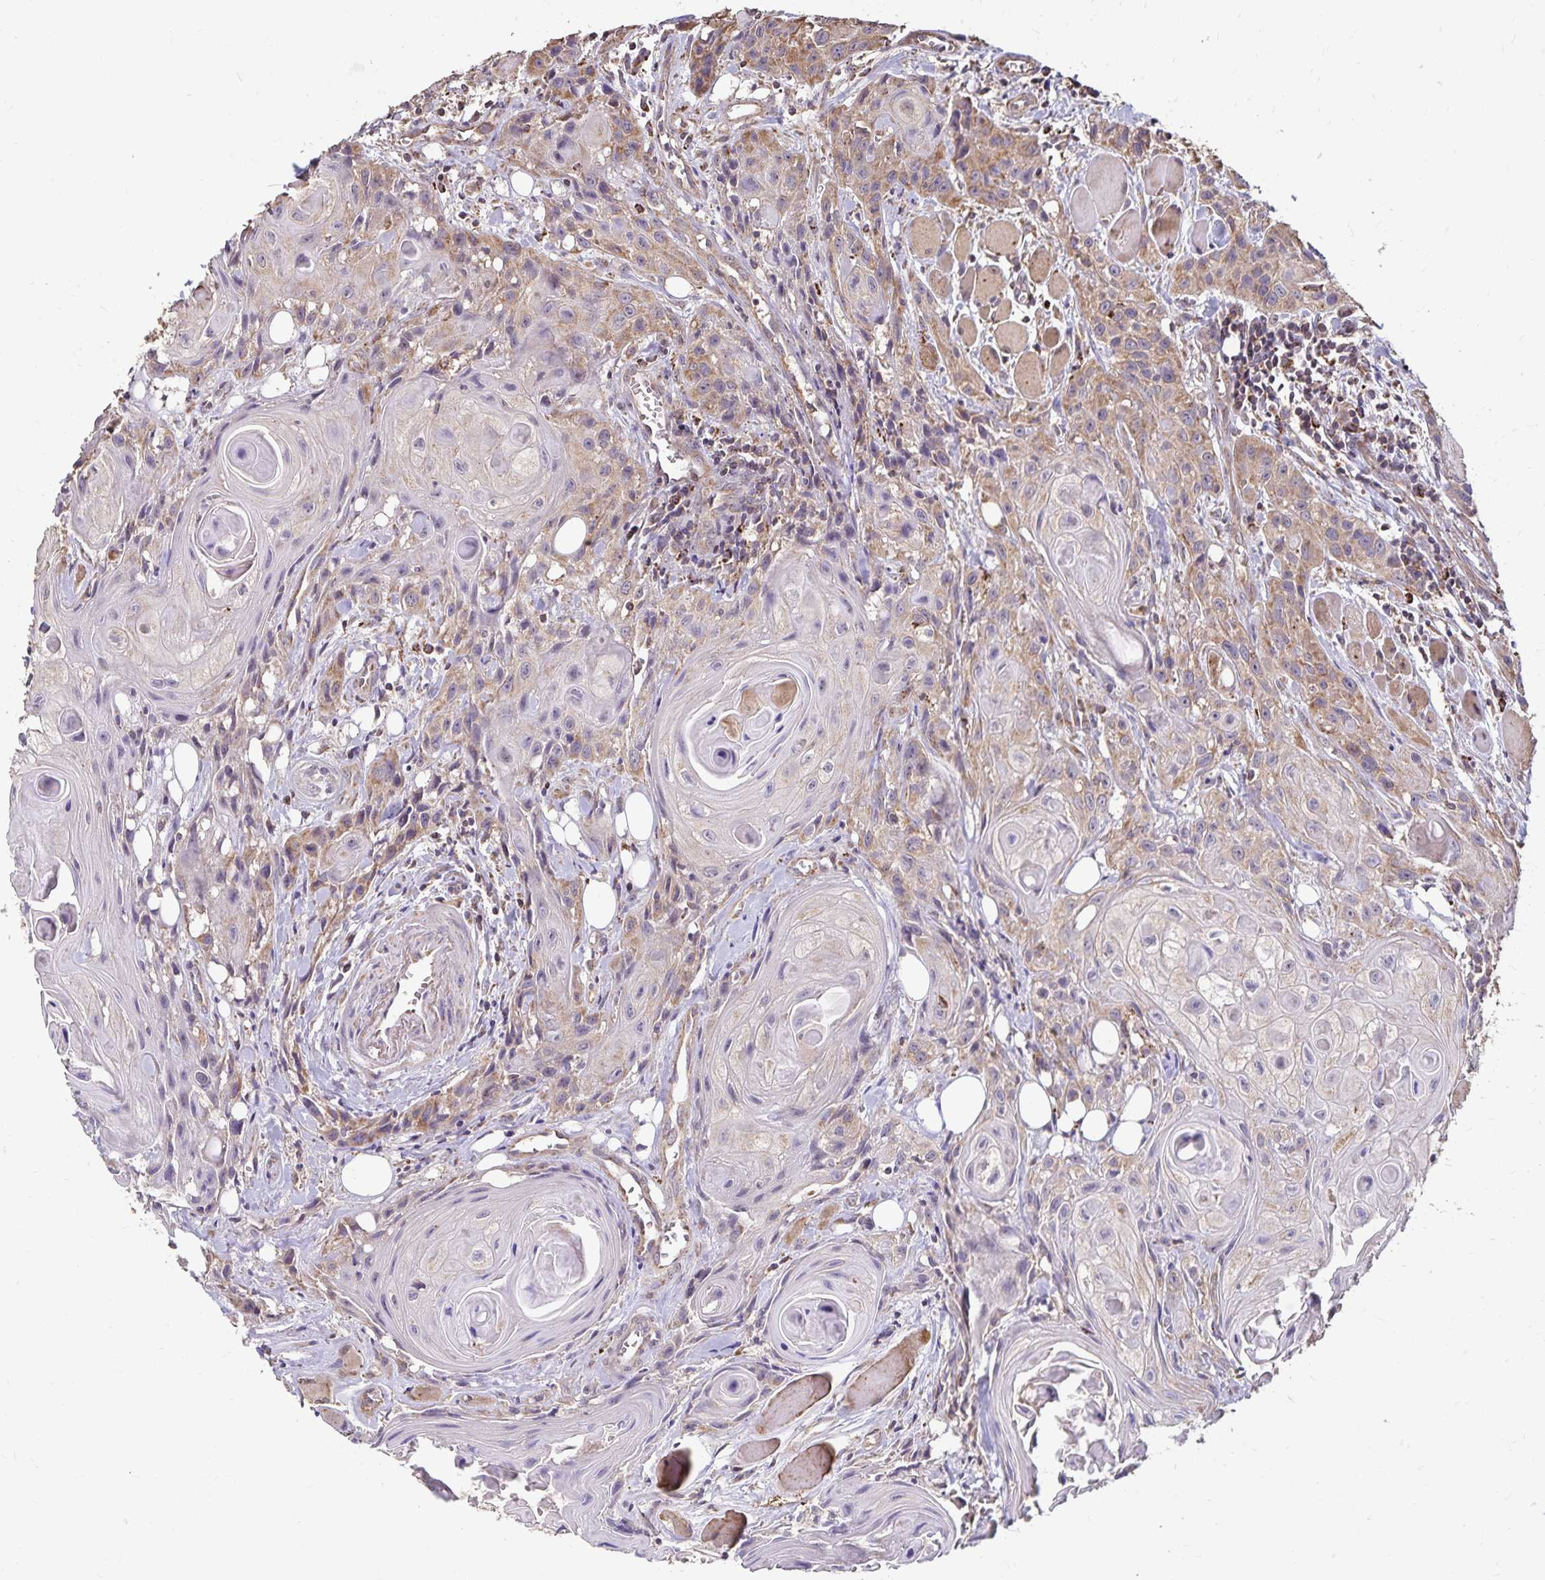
{"staining": {"intensity": "weak", "quantity": "25%-75%", "location": "cytoplasmic/membranous"}, "tissue": "head and neck cancer", "cell_type": "Tumor cells", "image_type": "cancer", "snomed": [{"axis": "morphology", "description": "Squamous cell carcinoma, NOS"}, {"axis": "topography", "description": "Oral tissue"}, {"axis": "topography", "description": "Head-Neck"}], "caption": "Protein analysis of head and neck cancer (squamous cell carcinoma) tissue shows weak cytoplasmic/membranous expression in about 25%-75% of tumor cells. The staining is performed using DAB brown chromogen to label protein expression. The nuclei are counter-stained blue using hematoxylin.", "gene": "EMC10", "patient": {"sex": "male", "age": 58}}